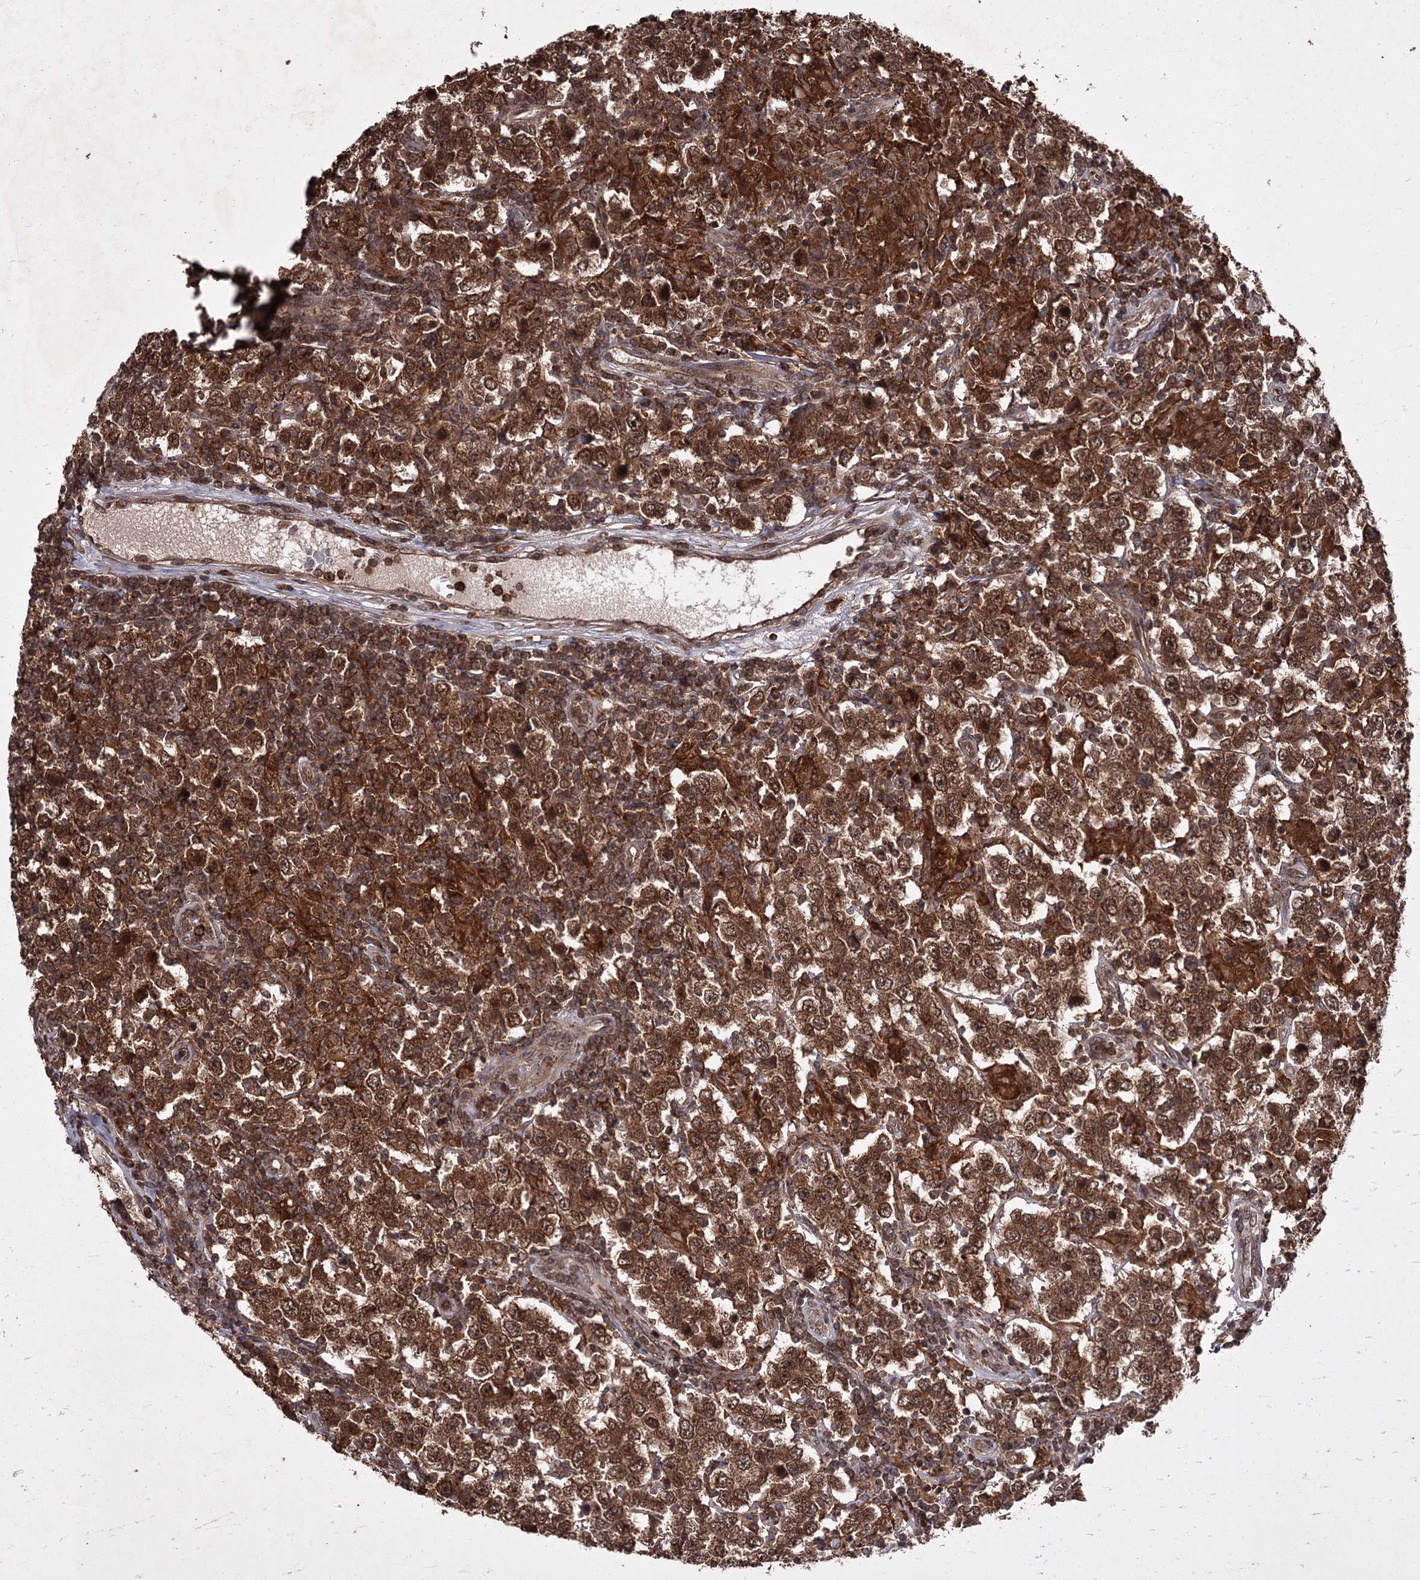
{"staining": {"intensity": "strong", "quantity": ">75%", "location": "cytoplasmic/membranous,nuclear"}, "tissue": "testis cancer", "cell_type": "Tumor cells", "image_type": "cancer", "snomed": [{"axis": "morphology", "description": "Normal tissue, NOS"}, {"axis": "morphology", "description": "Urothelial carcinoma, High grade"}, {"axis": "morphology", "description": "Seminoma, NOS"}, {"axis": "morphology", "description": "Carcinoma, Embryonal, NOS"}, {"axis": "topography", "description": "Urinary bladder"}, {"axis": "topography", "description": "Testis"}], "caption": "Human testis cancer stained with a brown dye displays strong cytoplasmic/membranous and nuclear positive positivity in approximately >75% of tumor cells.", "gene": "TBC1D23", "patient": {"sex": "male", "age": 41}}